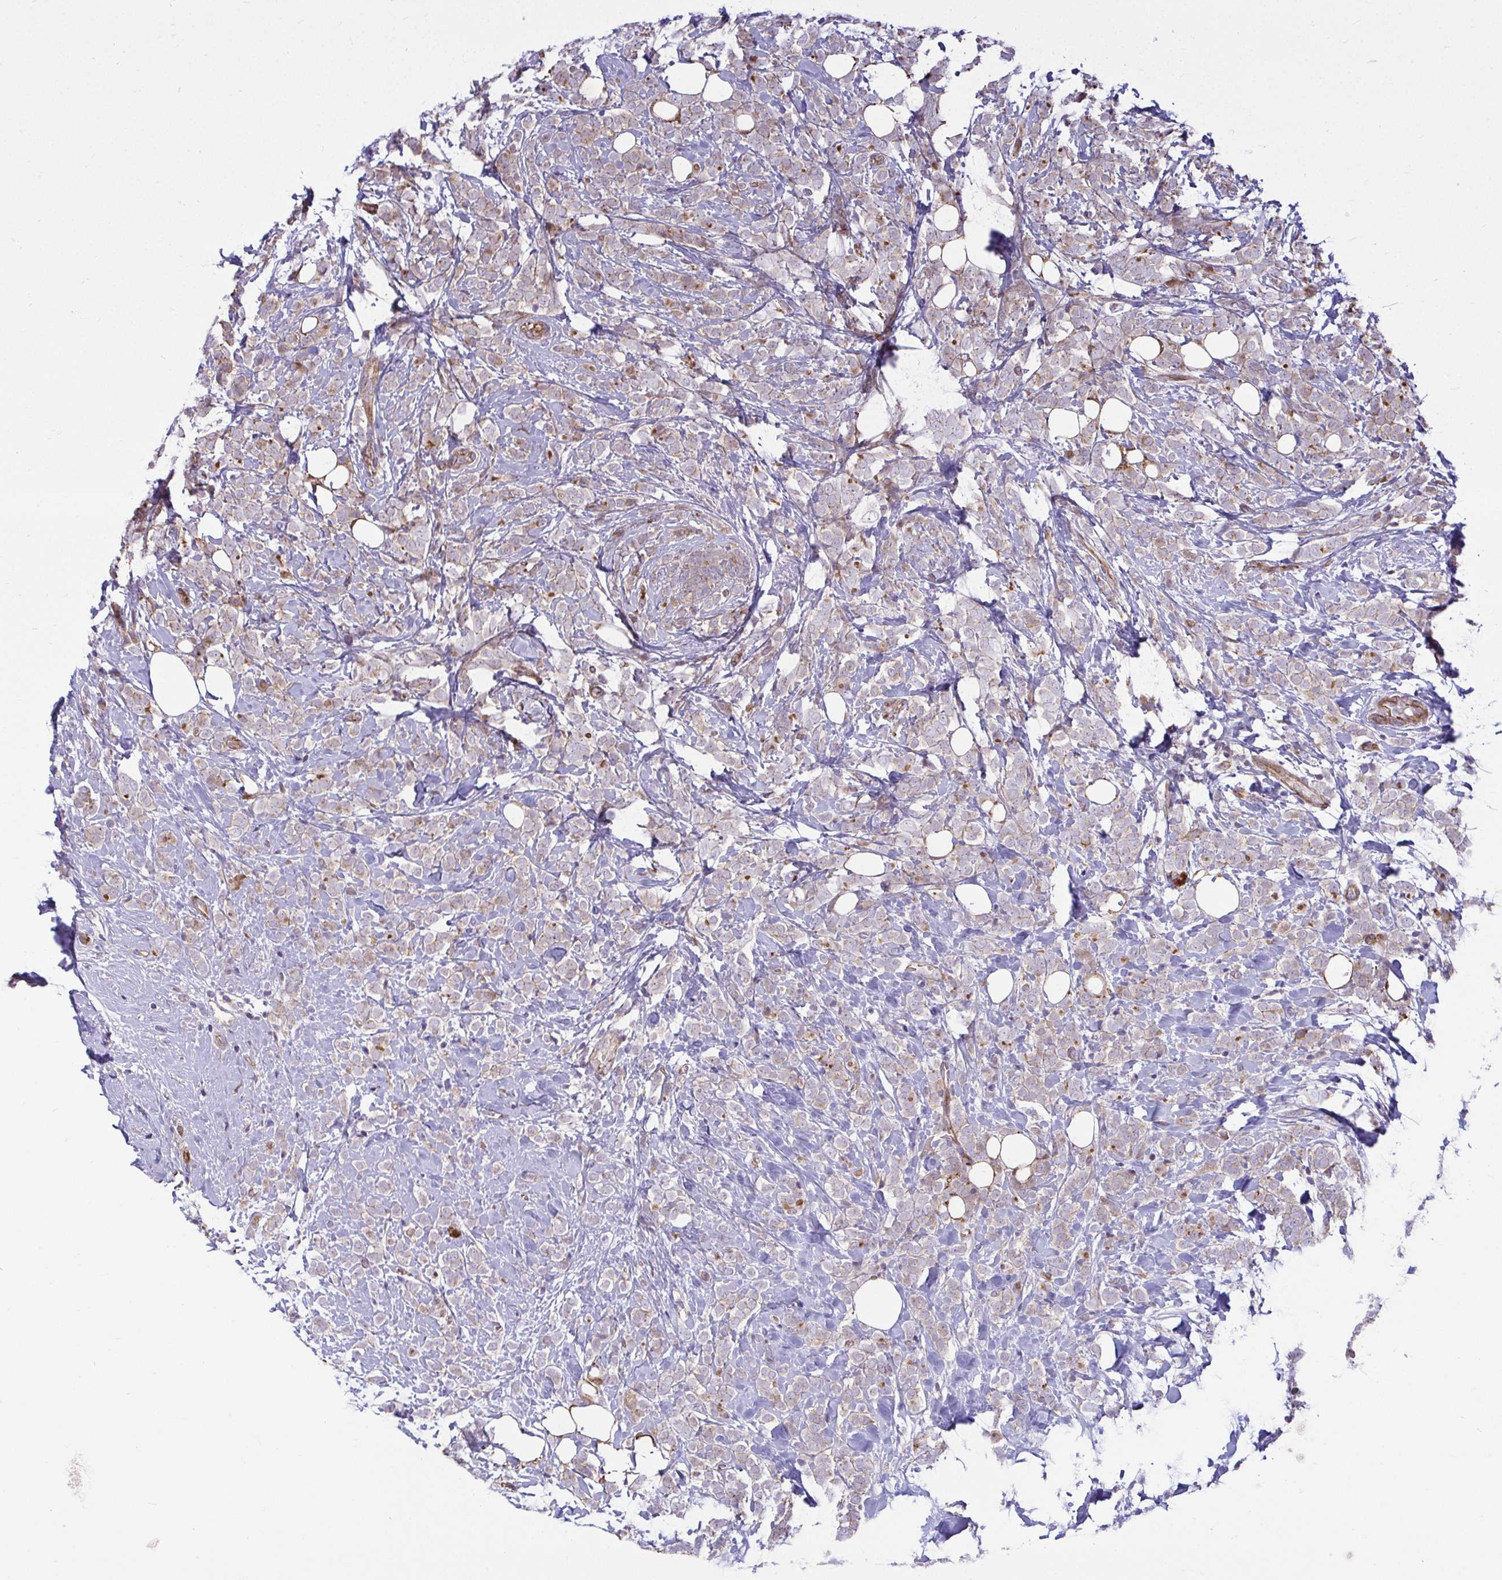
{"staining": {"intensity": "weak", "quantity": "25%-75%", "location": "cytoplasmic/membranous"}, "tissue": "breast cancer", "cell_type": "Tumor cells", "image_type": "cancer", "snomed": [{"axis": "morphology", "description": "Lobular carcinoma"}, {"axis": "topography", "description": "Breast"}], "caption": "Protein expression analysis of human breast lobular carcinoma reveals weak cytoplasmic/membranous expression in approximately 25%-75% of tumor cells. (DAB (3,3'-diaminobenzidine) = brown stain, brightfield microscopy at high magnification).", "gene": "ZSCAN9", "patient": {"sex": "female", "age": 49}}